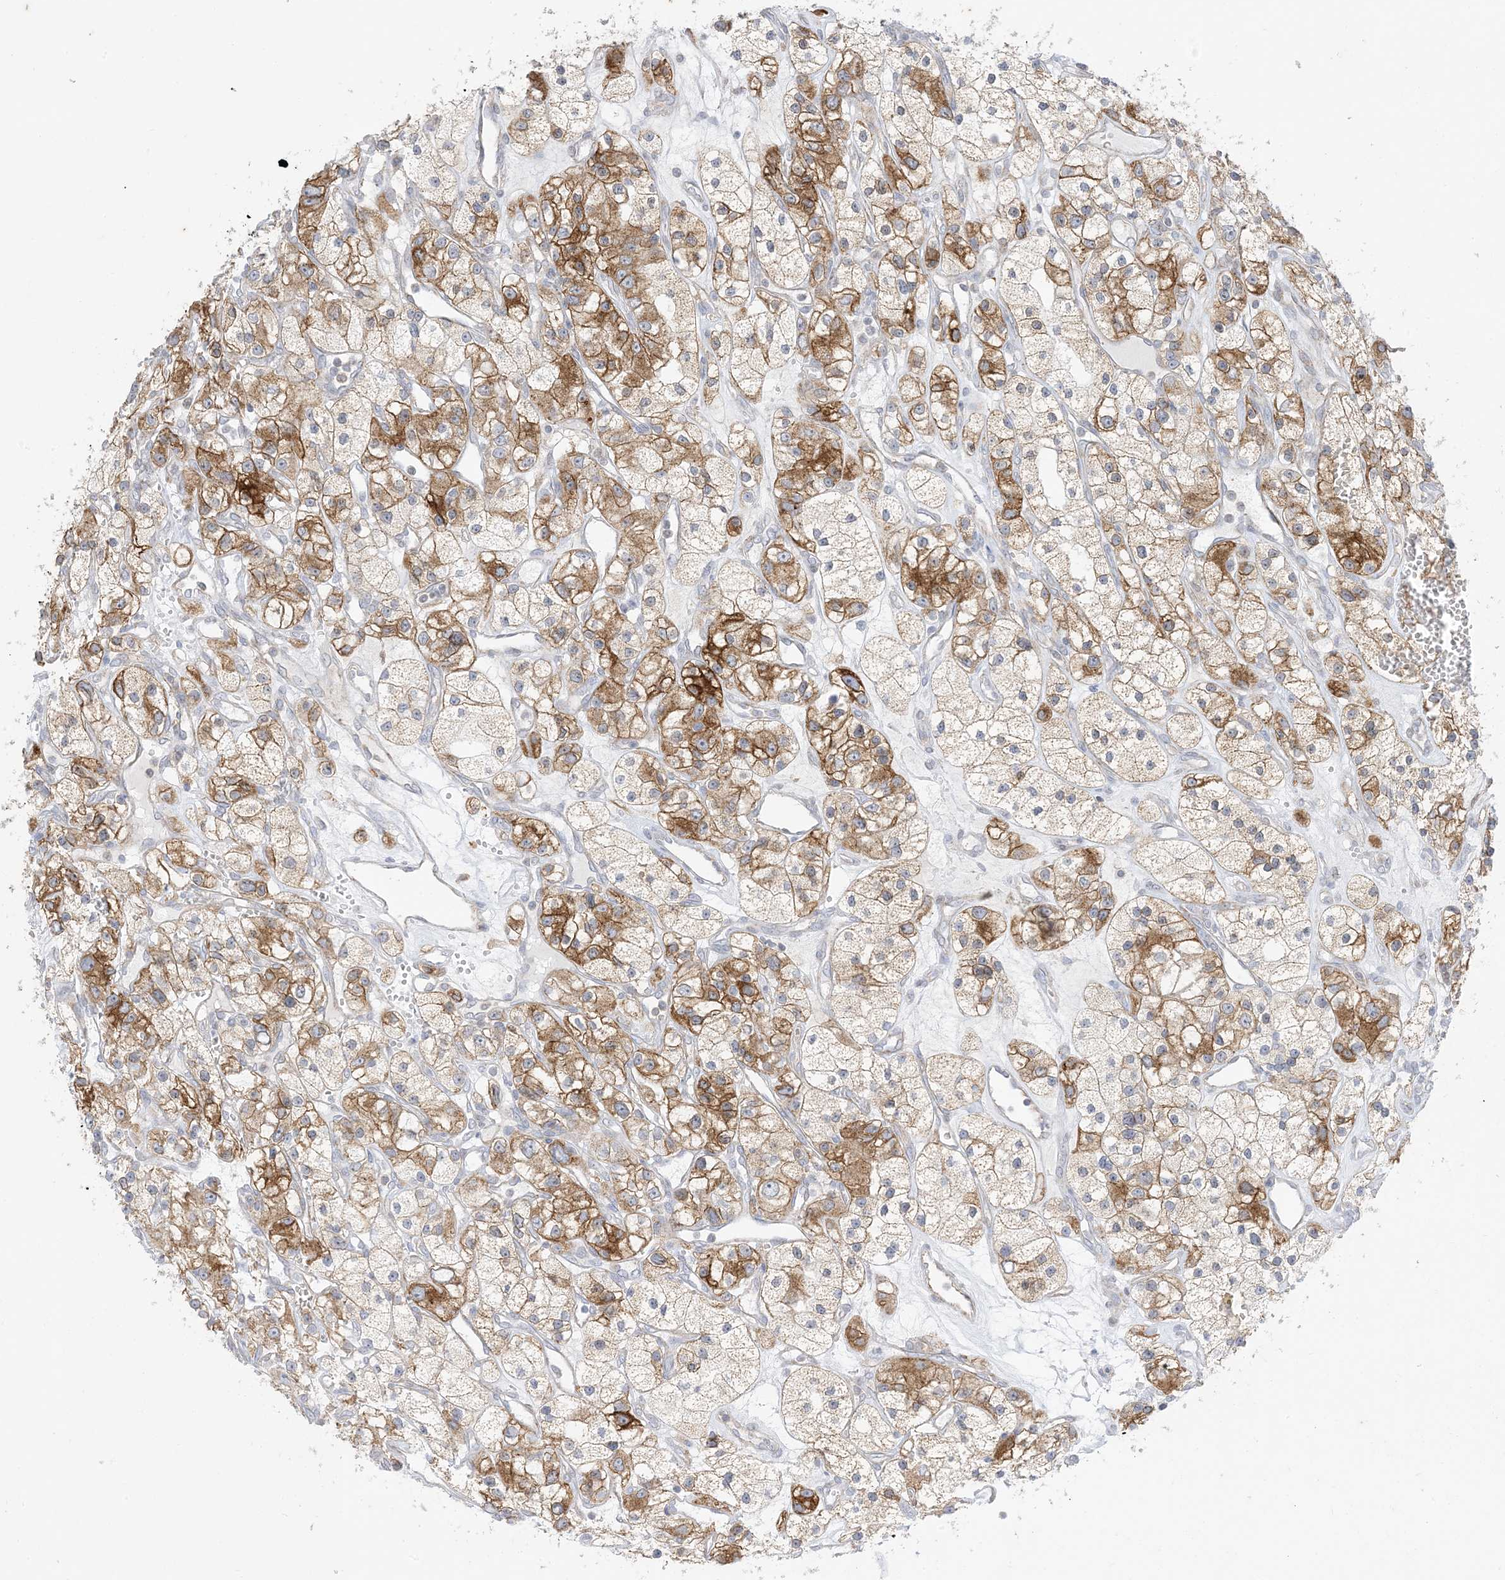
{"staining": {"intensity": "moderate", "quantity": ">75%", "location": "cytoplasmic/membranous"}, "tissue": "renal cancer", "cell_type": "Tumor cells", "image_type": "cancer", "snomed": [{"axis": "morphology", "description": "Adenocarcinoma, NOS"}, {"axis": "topography", "description": "Kidney"}], "caption": "IHC image of adenocarcinoma (renal) stained for a protein (brown), which shows medium levels of moderate cytoplasmic/membranous expression in about >75% of tumor cells.", "gene": "RAC1", "patient": {"sex": "female", "age": 57}}